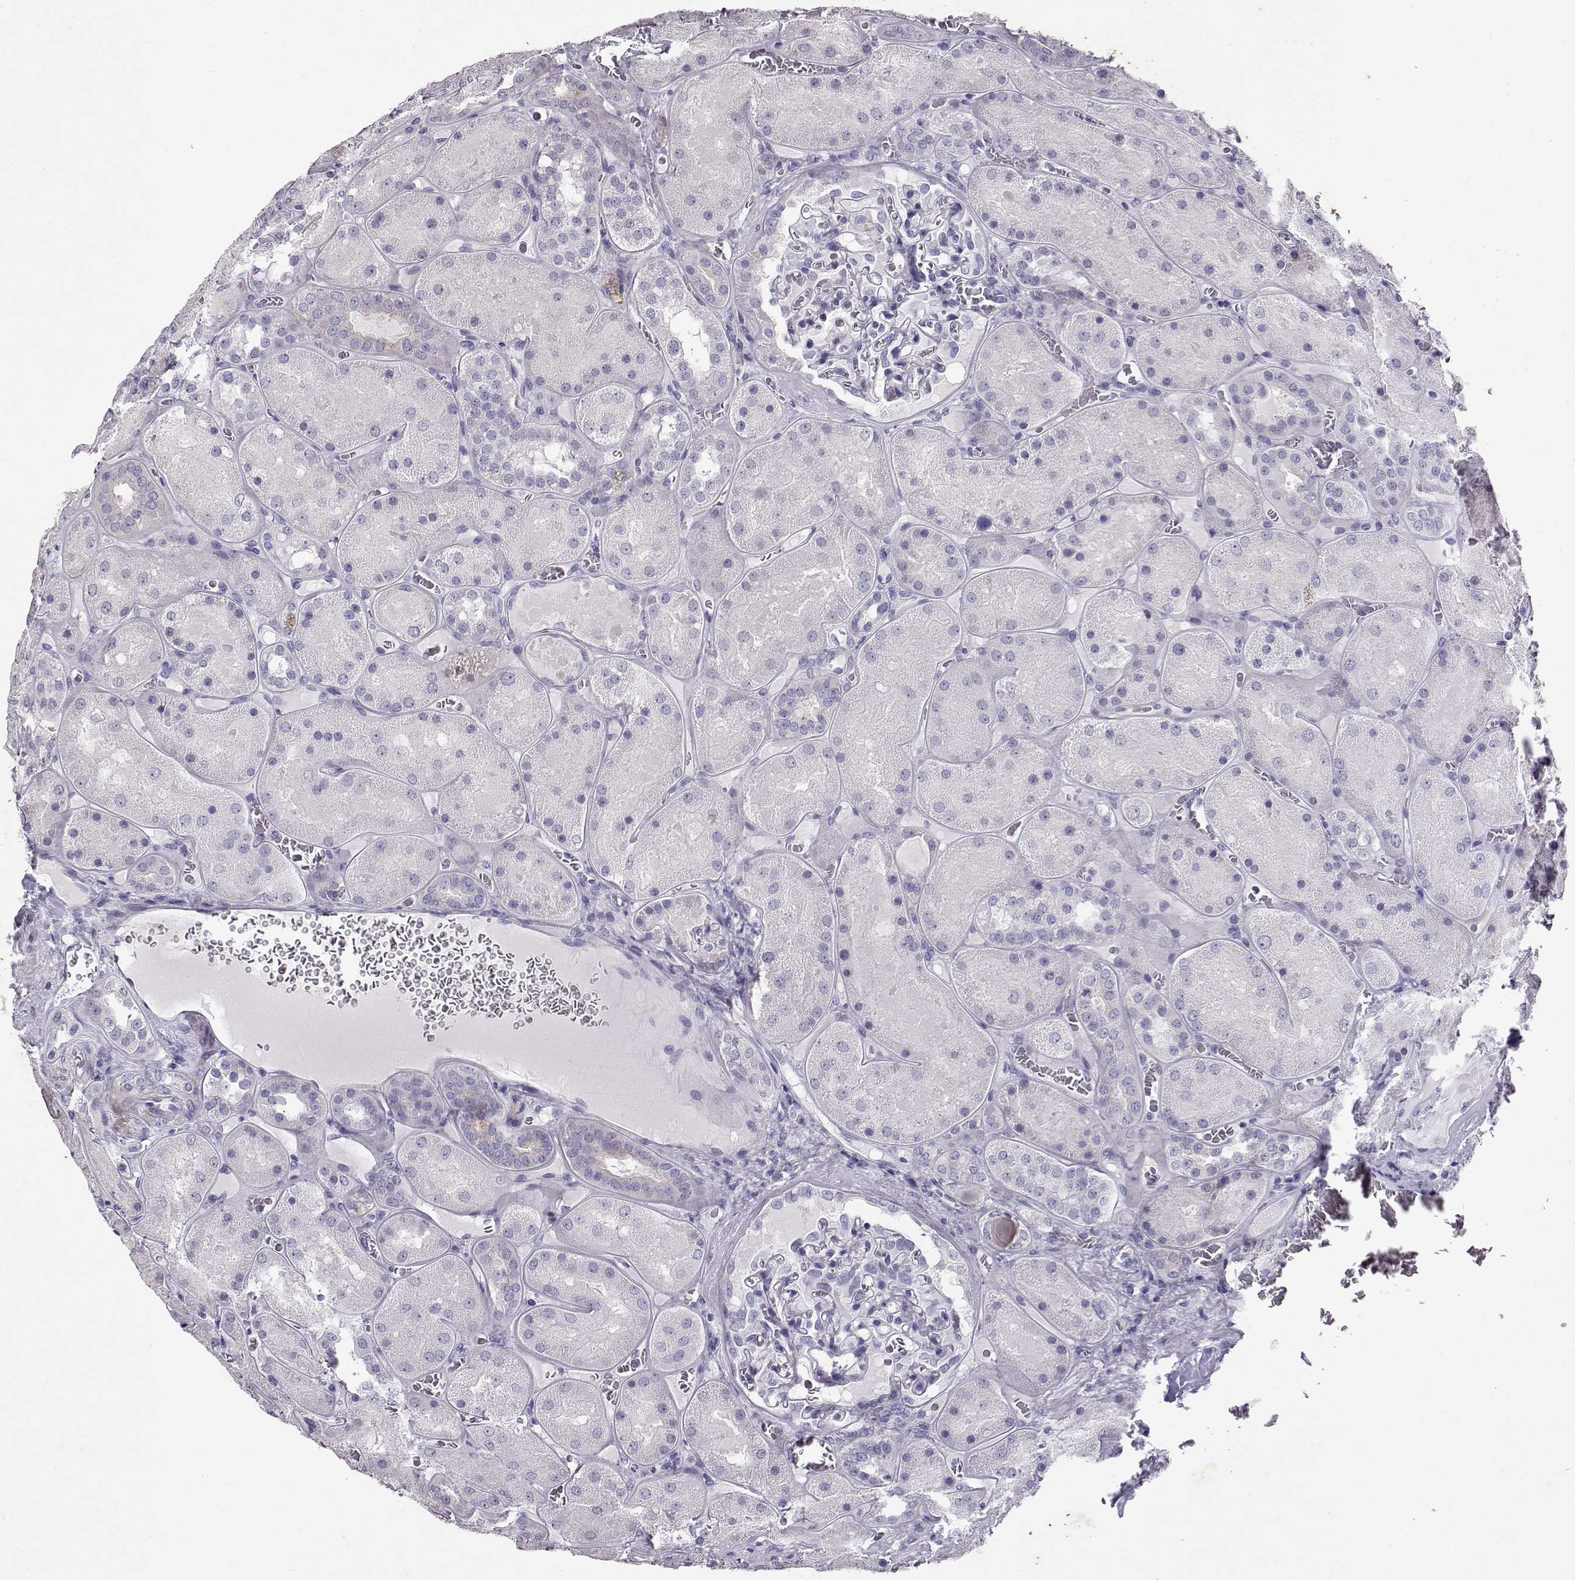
{"staining": {"intensity": "negative", "quantity": "none", "location": "none"}, "tissue": "kidney", "cell_type": "Cells in glomeruli", "image_type": "normal", "snomed": [{"axis": "morphology", "description": "Normal tissue, NOS"}, {"axis": "topography", "description": "Kidney"}], "caption": "An image of kidney stained for a protein shows no brown staining in cells in glomeruli.", "gene": "RD3", "patient": {"sex": "male", "age": 73}}